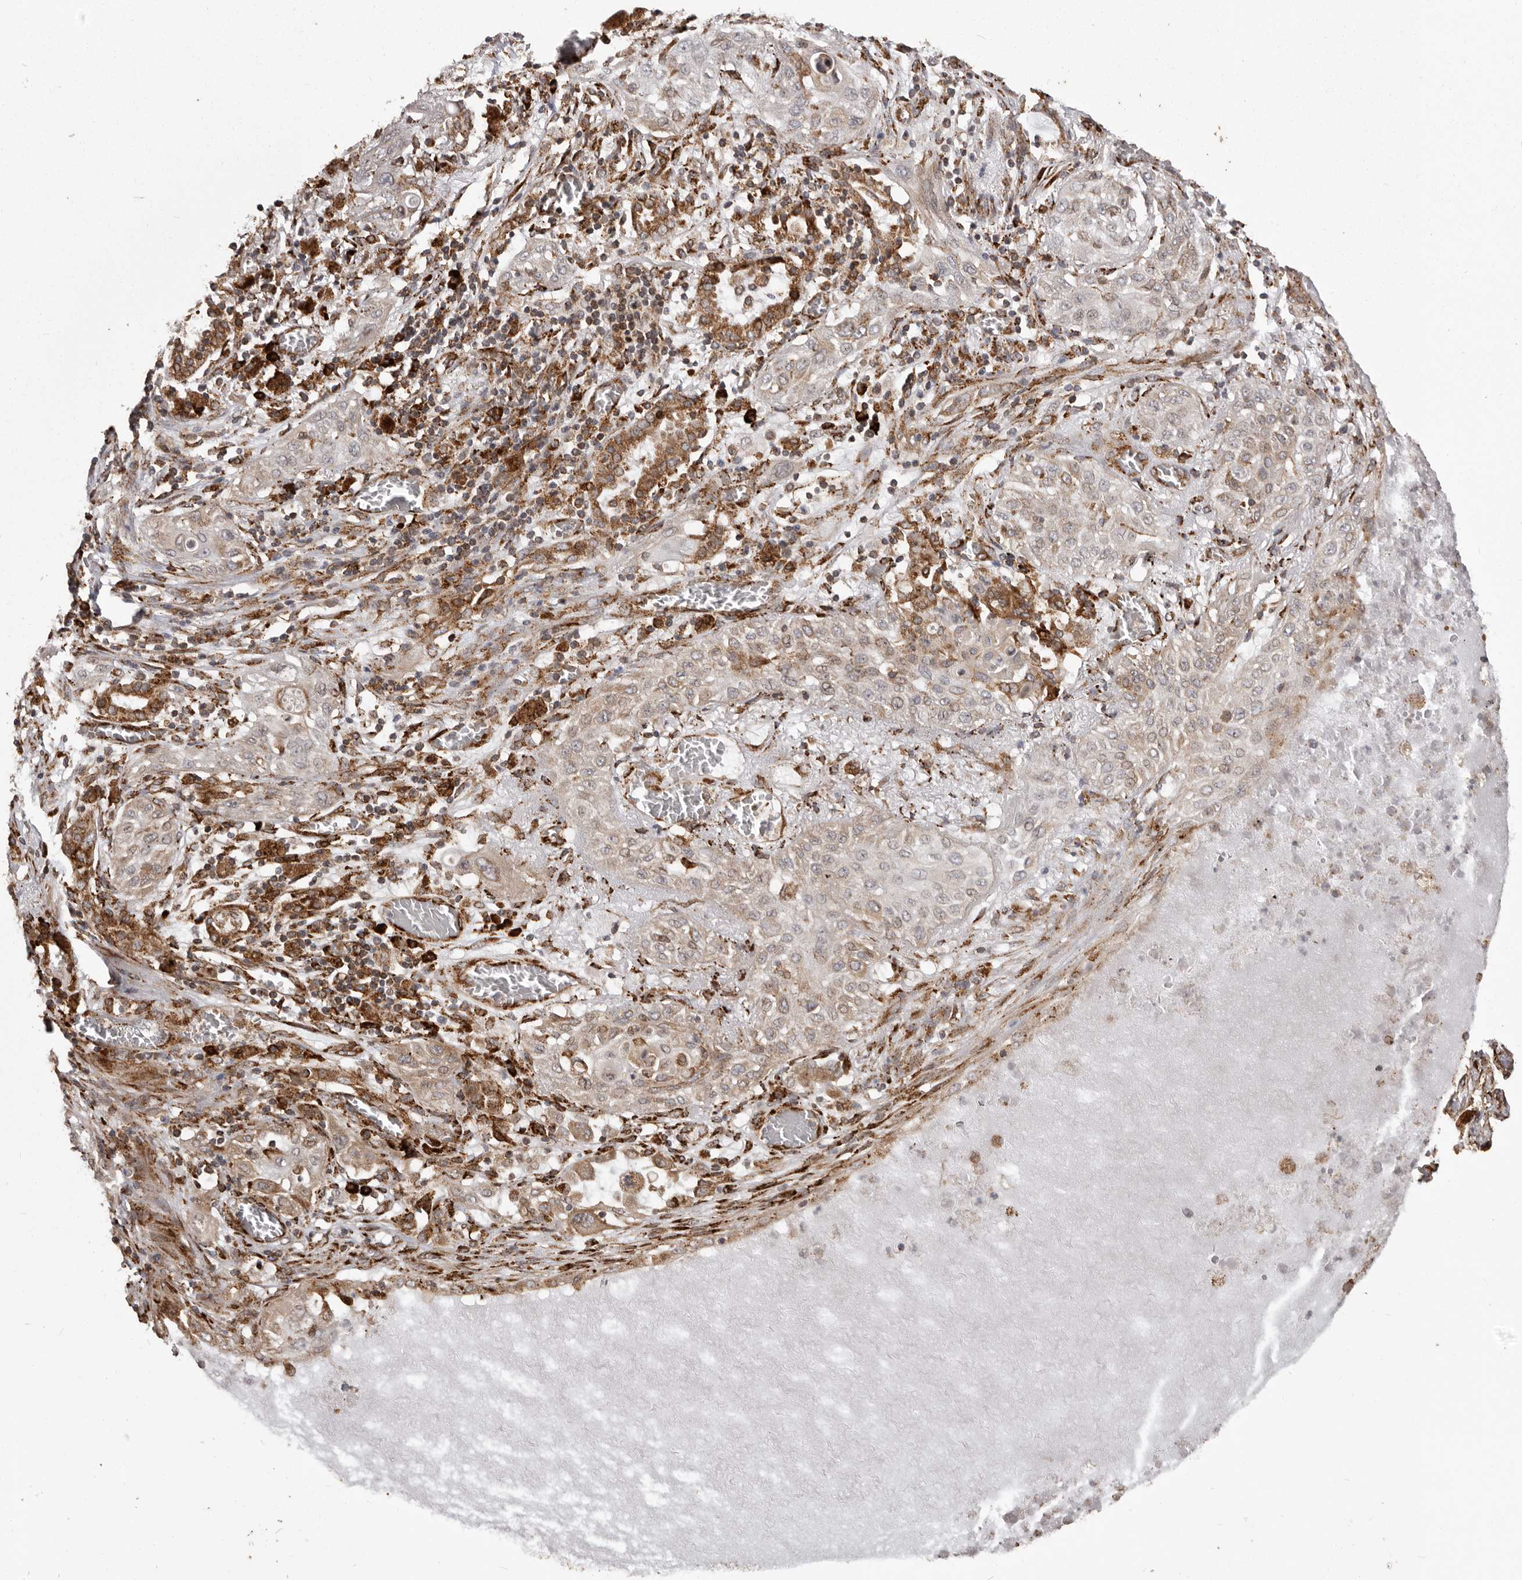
{"staining": {"intensity": "weak", "quantity": "25%-75%", "location": "cytoplasmic/membranous"}, "tissue": "lung cancer", "cell_type": "Tumor cells", "image_type": "cancer", "snomed": [{"axis": "morphology", "description": "Squamous cell carcinoma, NOS"}, {"axis": "topography", "description": "Lung"}], "caption": "This is an image of IHC staining of squamous cell carcinoma (lung), which shows weak positivity in the cytoplasmic/membranous of tumor cells.", "gene": "NUP43", "patient": {"sex": "female", "age": 47}}